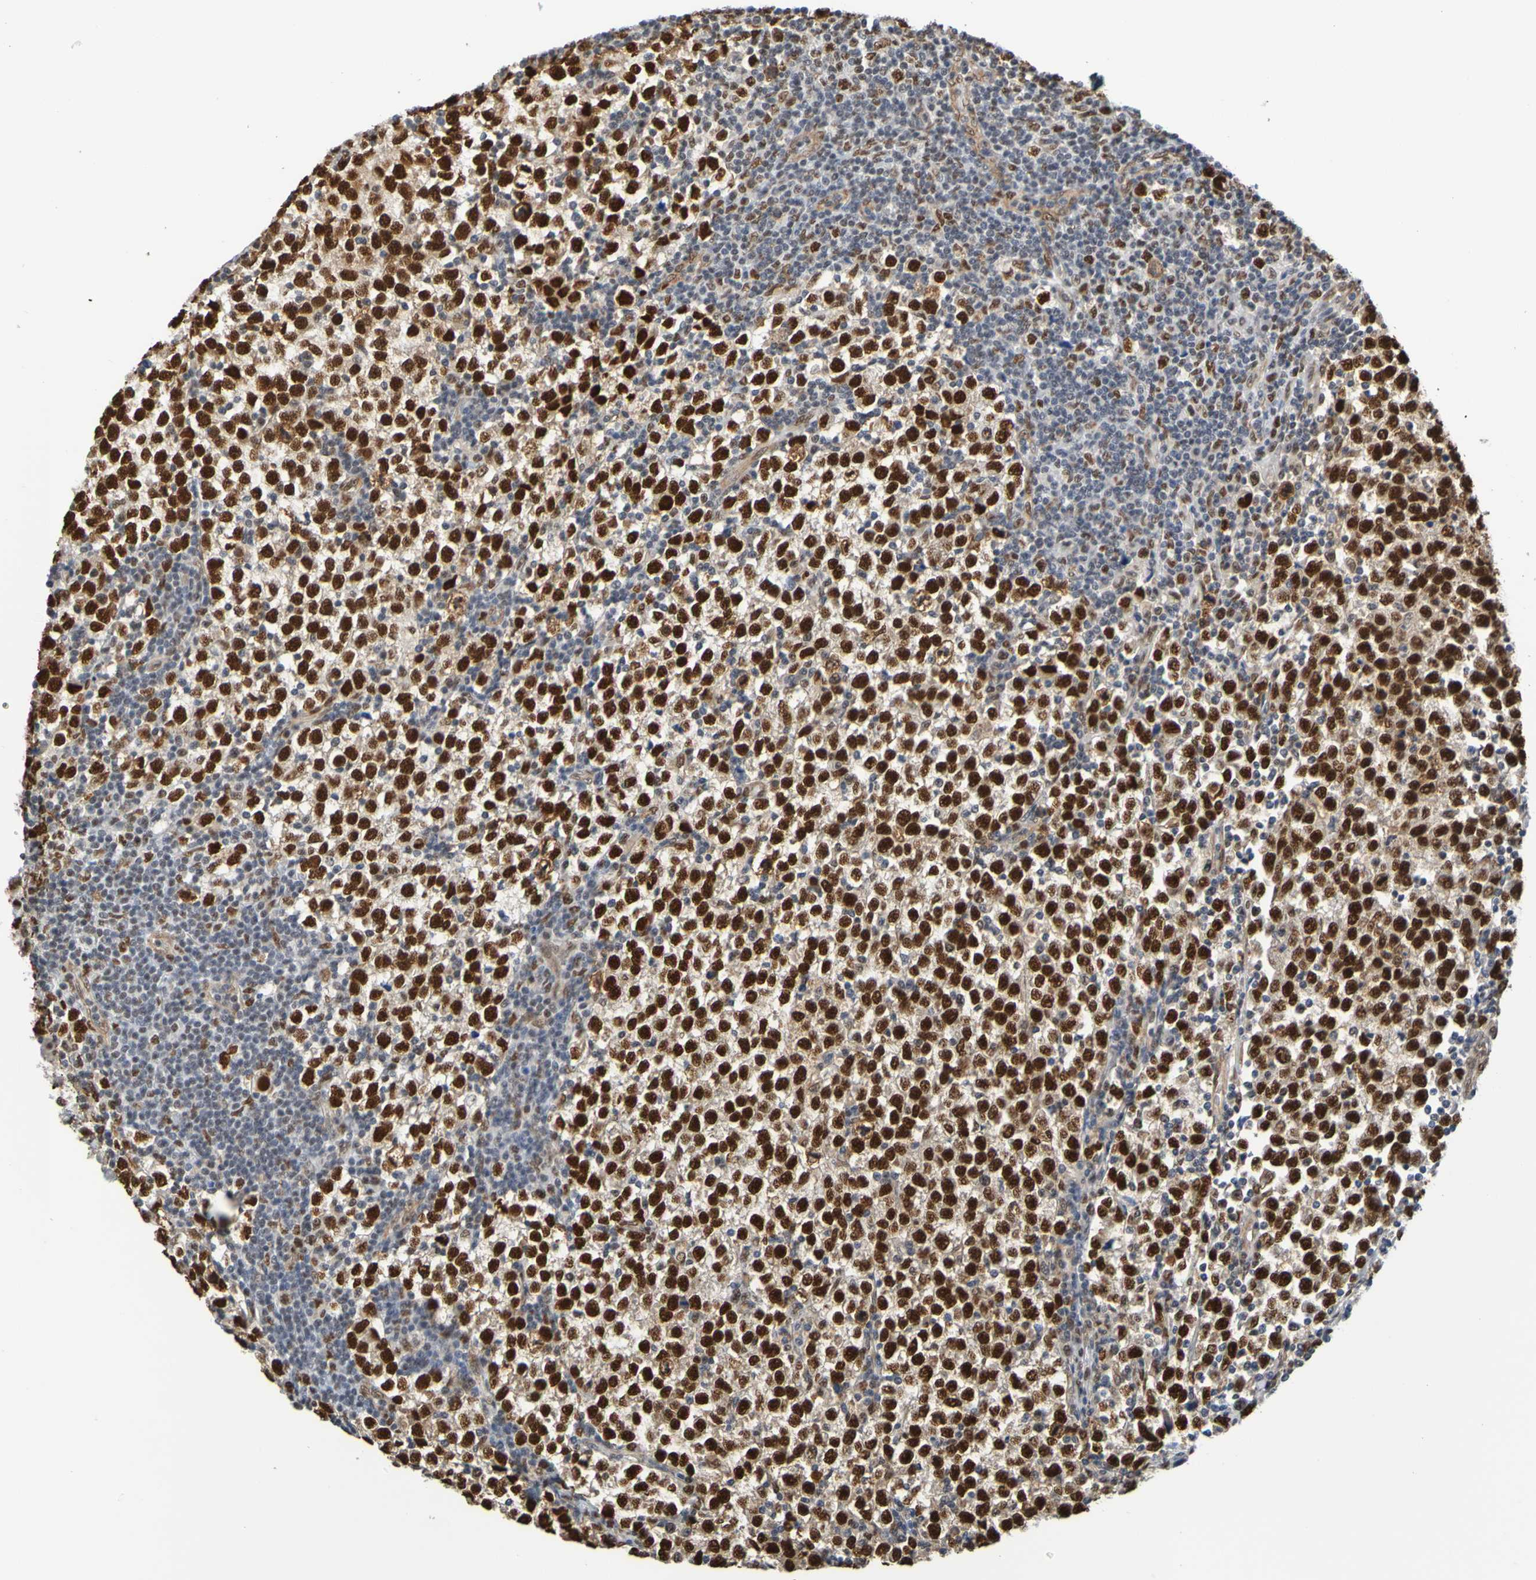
{"staining": {"intensity": "strong", "quantity": ">75%", "location": "nuclear"}, "tissue": "testis cancer", "cell_type": "Tumor cells", "image_type": "cancer", "snomed": [{"axis": "morphology", "description": "Seminoma, NOS"}, {"axis": "topography", "description": "Testis"}], "caption": "A high-resolution micrograph shows IHC staining of testis cancer (seminoma), which reveals strong nuclear staining in approximately >75% of tumor cells.", "gene": "HDAC2", "patient": {"sex": "male", "age": 43}}